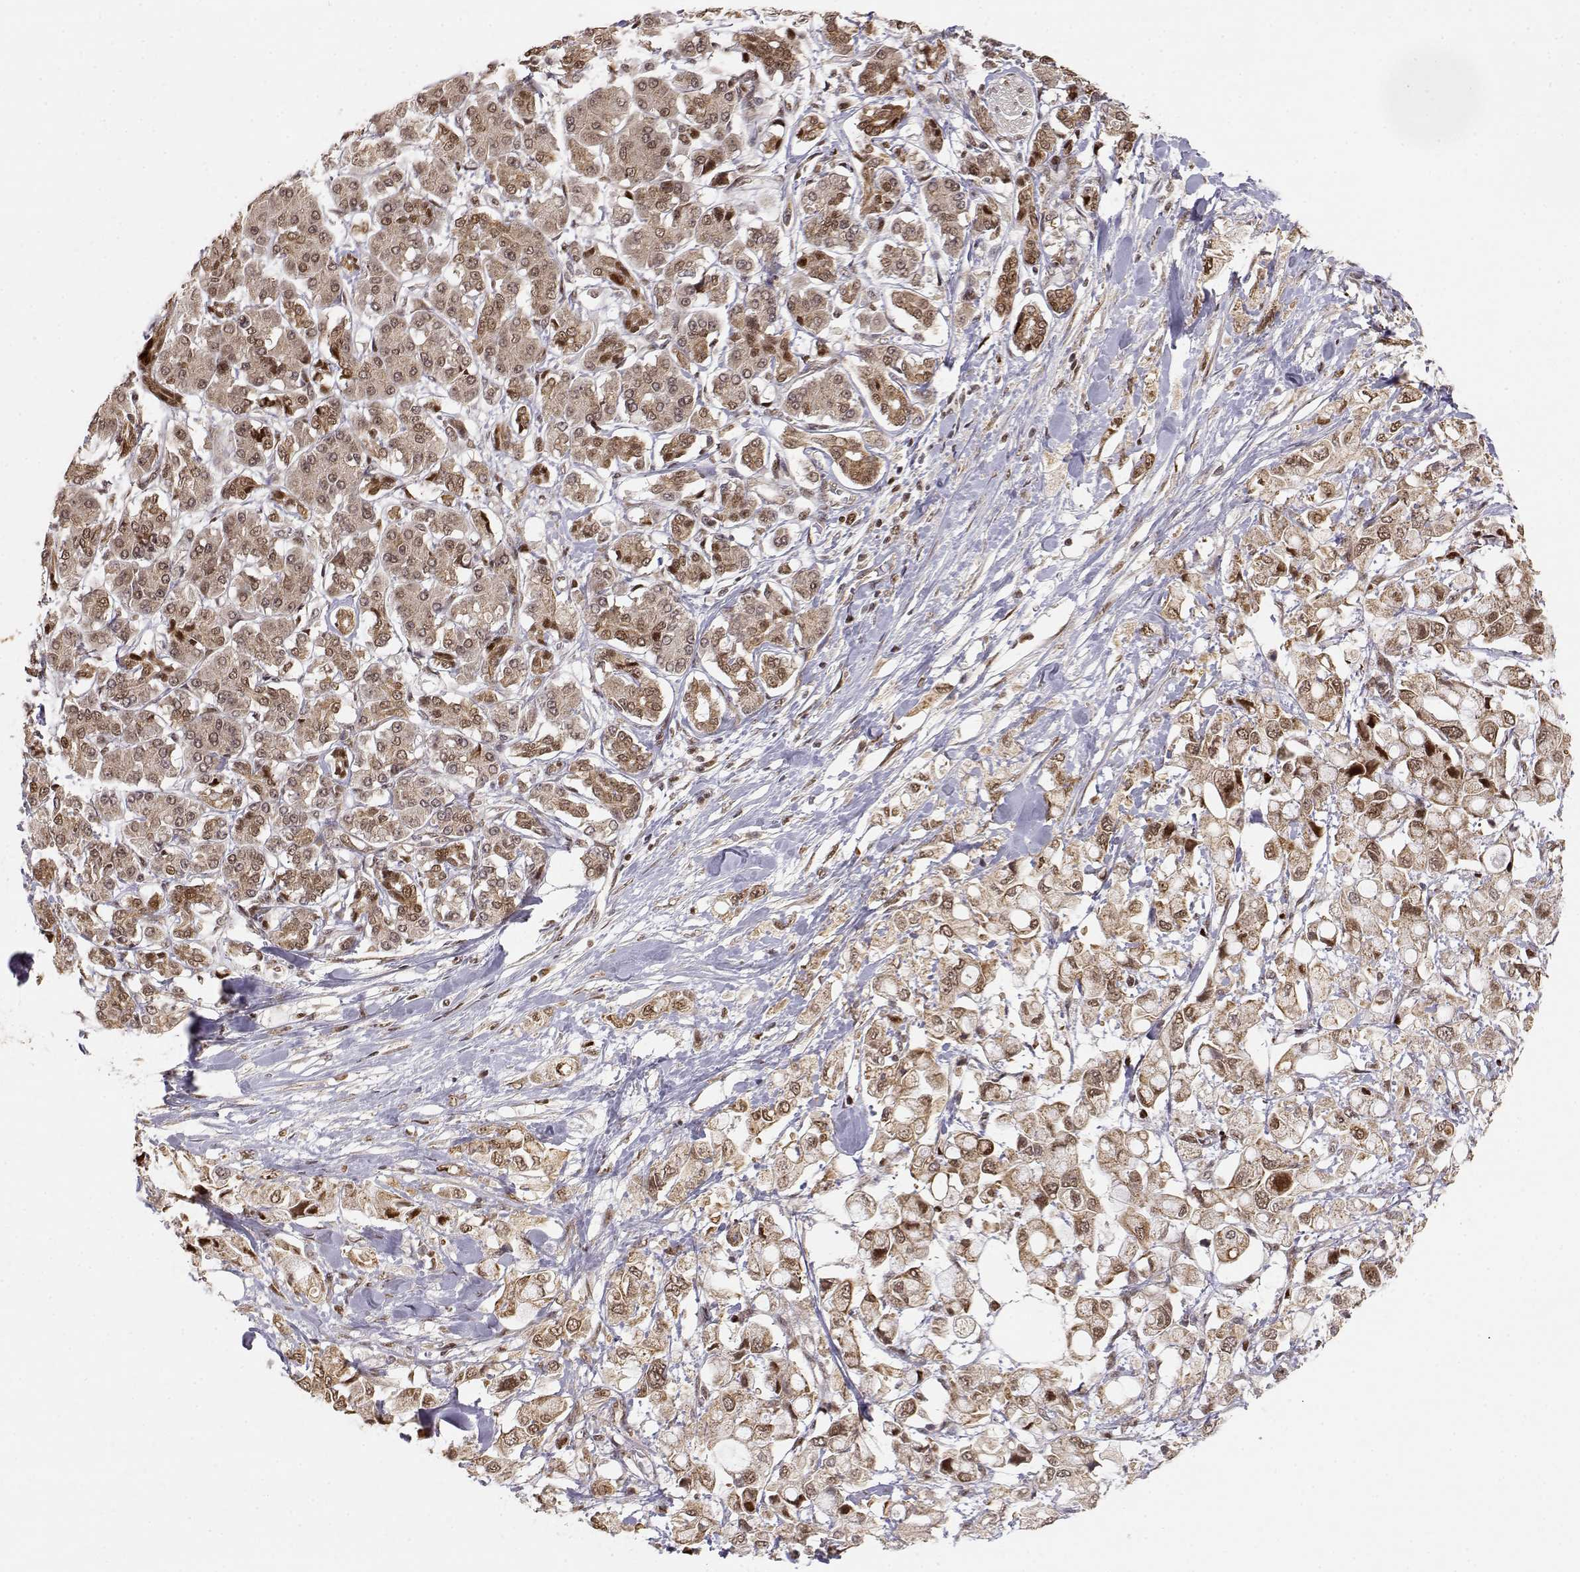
{"staining": {"intensity": "moderate", "quantity": ">75%", "location": "cytoplasmic/membranous,nuclear"}, "tissue": "pancreatic cancer", "cell_type": "Tumor cells", "image_type": "cancer", "snomed": [{"axis": "morphology", "description": "Adenocarcinoma, NOS"}, {"axis": "topography", "description": "Pancreas"}], "caption": "Brown immunohistochemical staining in human adenocarcinoma (pancreatic) demonstrates moderate cytoplasmic/membranous and nuclear positivity in approximately >75% of tumor cells.", "gene": "BRCA1", "patient": {"sex": "female", "age": 56}}